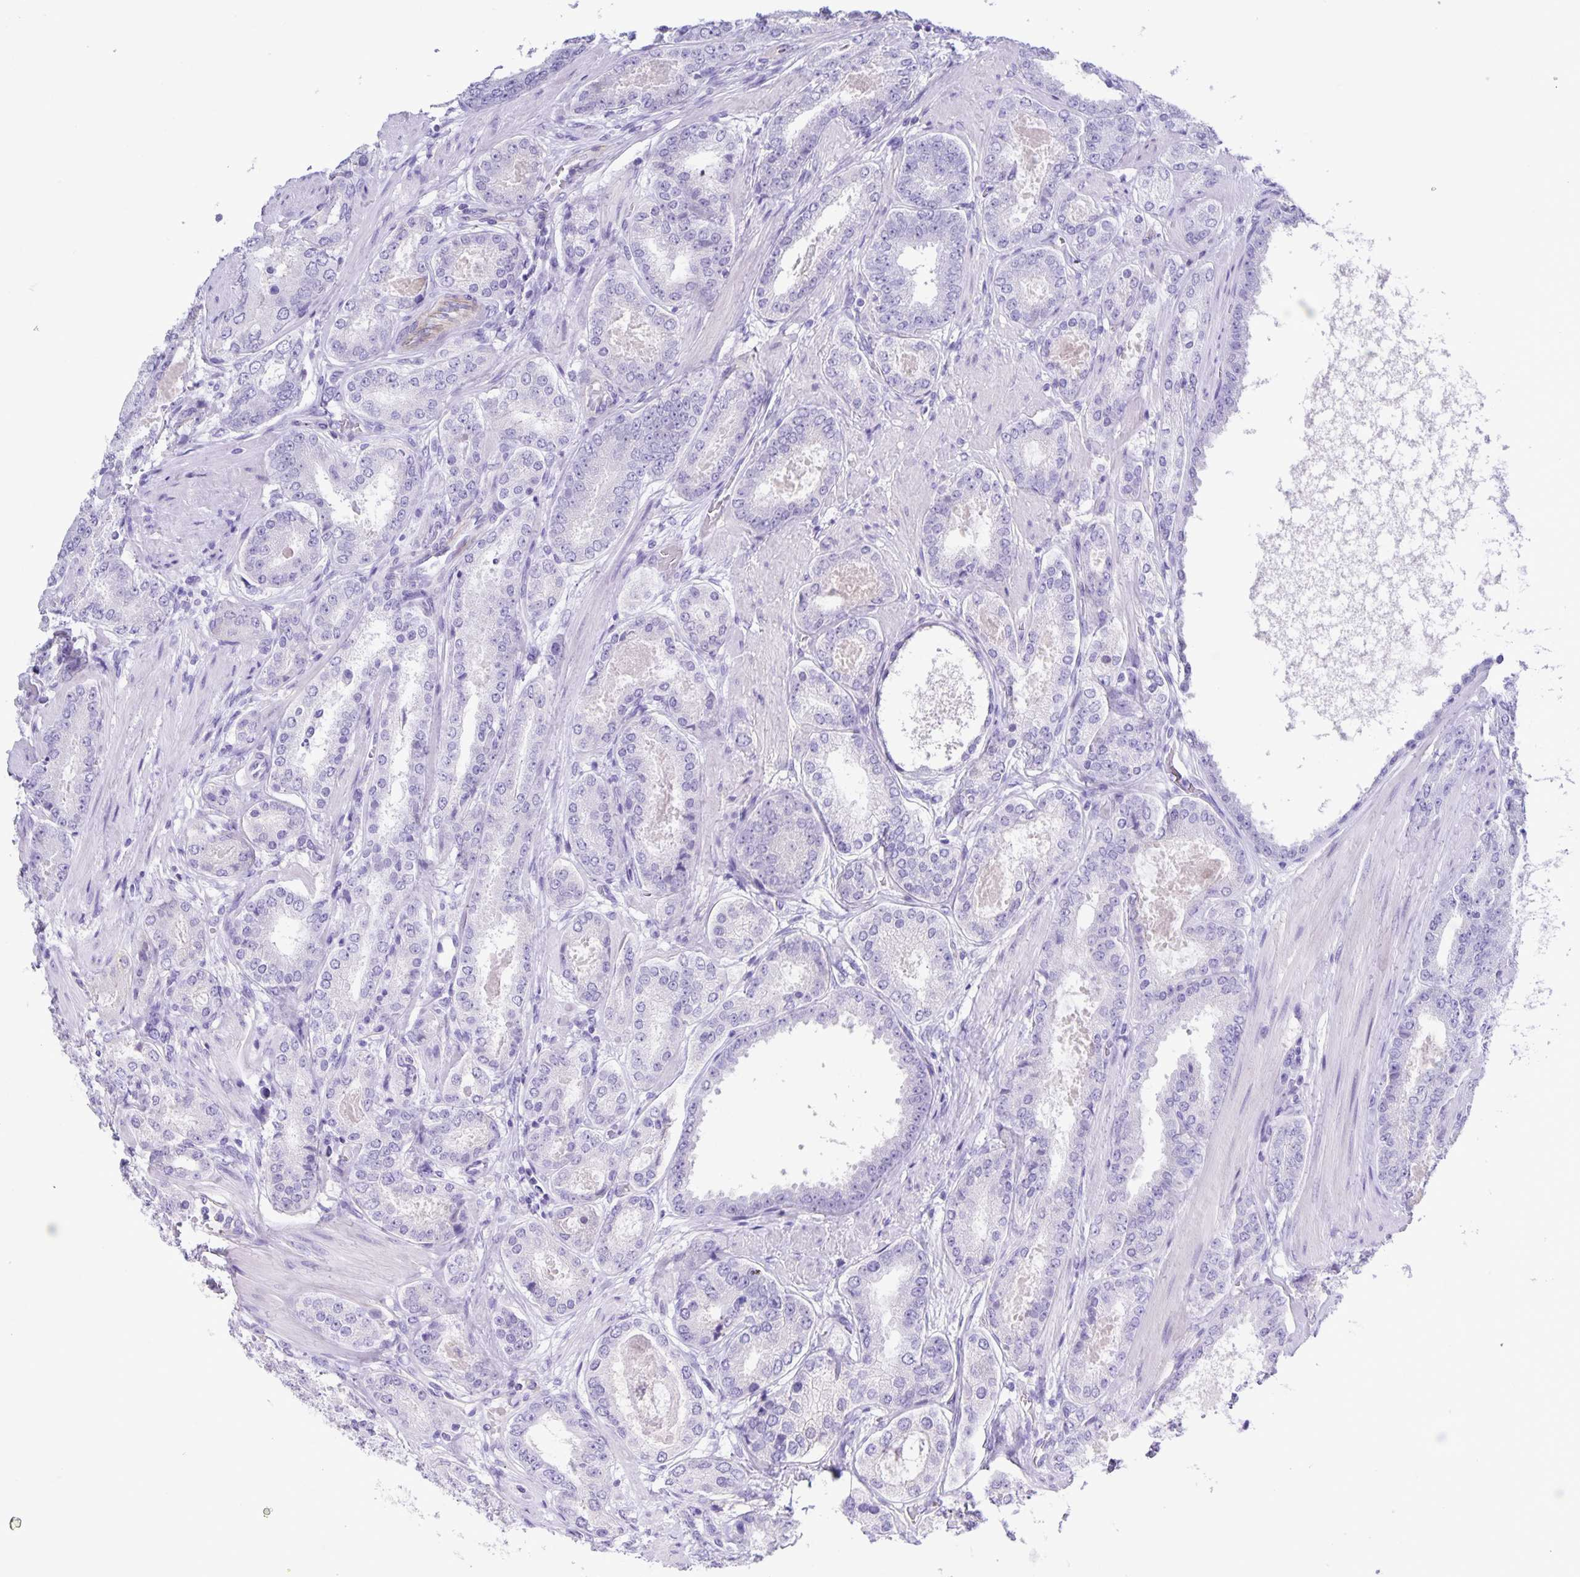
{"staining": {"intensity": "negative", "quantity": "none", "location": "none"}, "tissue": "prostate cancer", "cell_type": "Tumor cells", "image_type": "cancer", "snomed": [{"axis": "morphology", "description": "Adenocarcinoma, High grade"}, {"axis": "topography", "description": "Prostate"}], "caption": "Immunohistochemistry (IHC) photomicrograph of prostate high-grade adenocarcinoma stained for a protein (brown), which exhibits no expression in tumor cells.", "gene": "UBQLN3", "patient": {"sex": "male", "age": 63}}